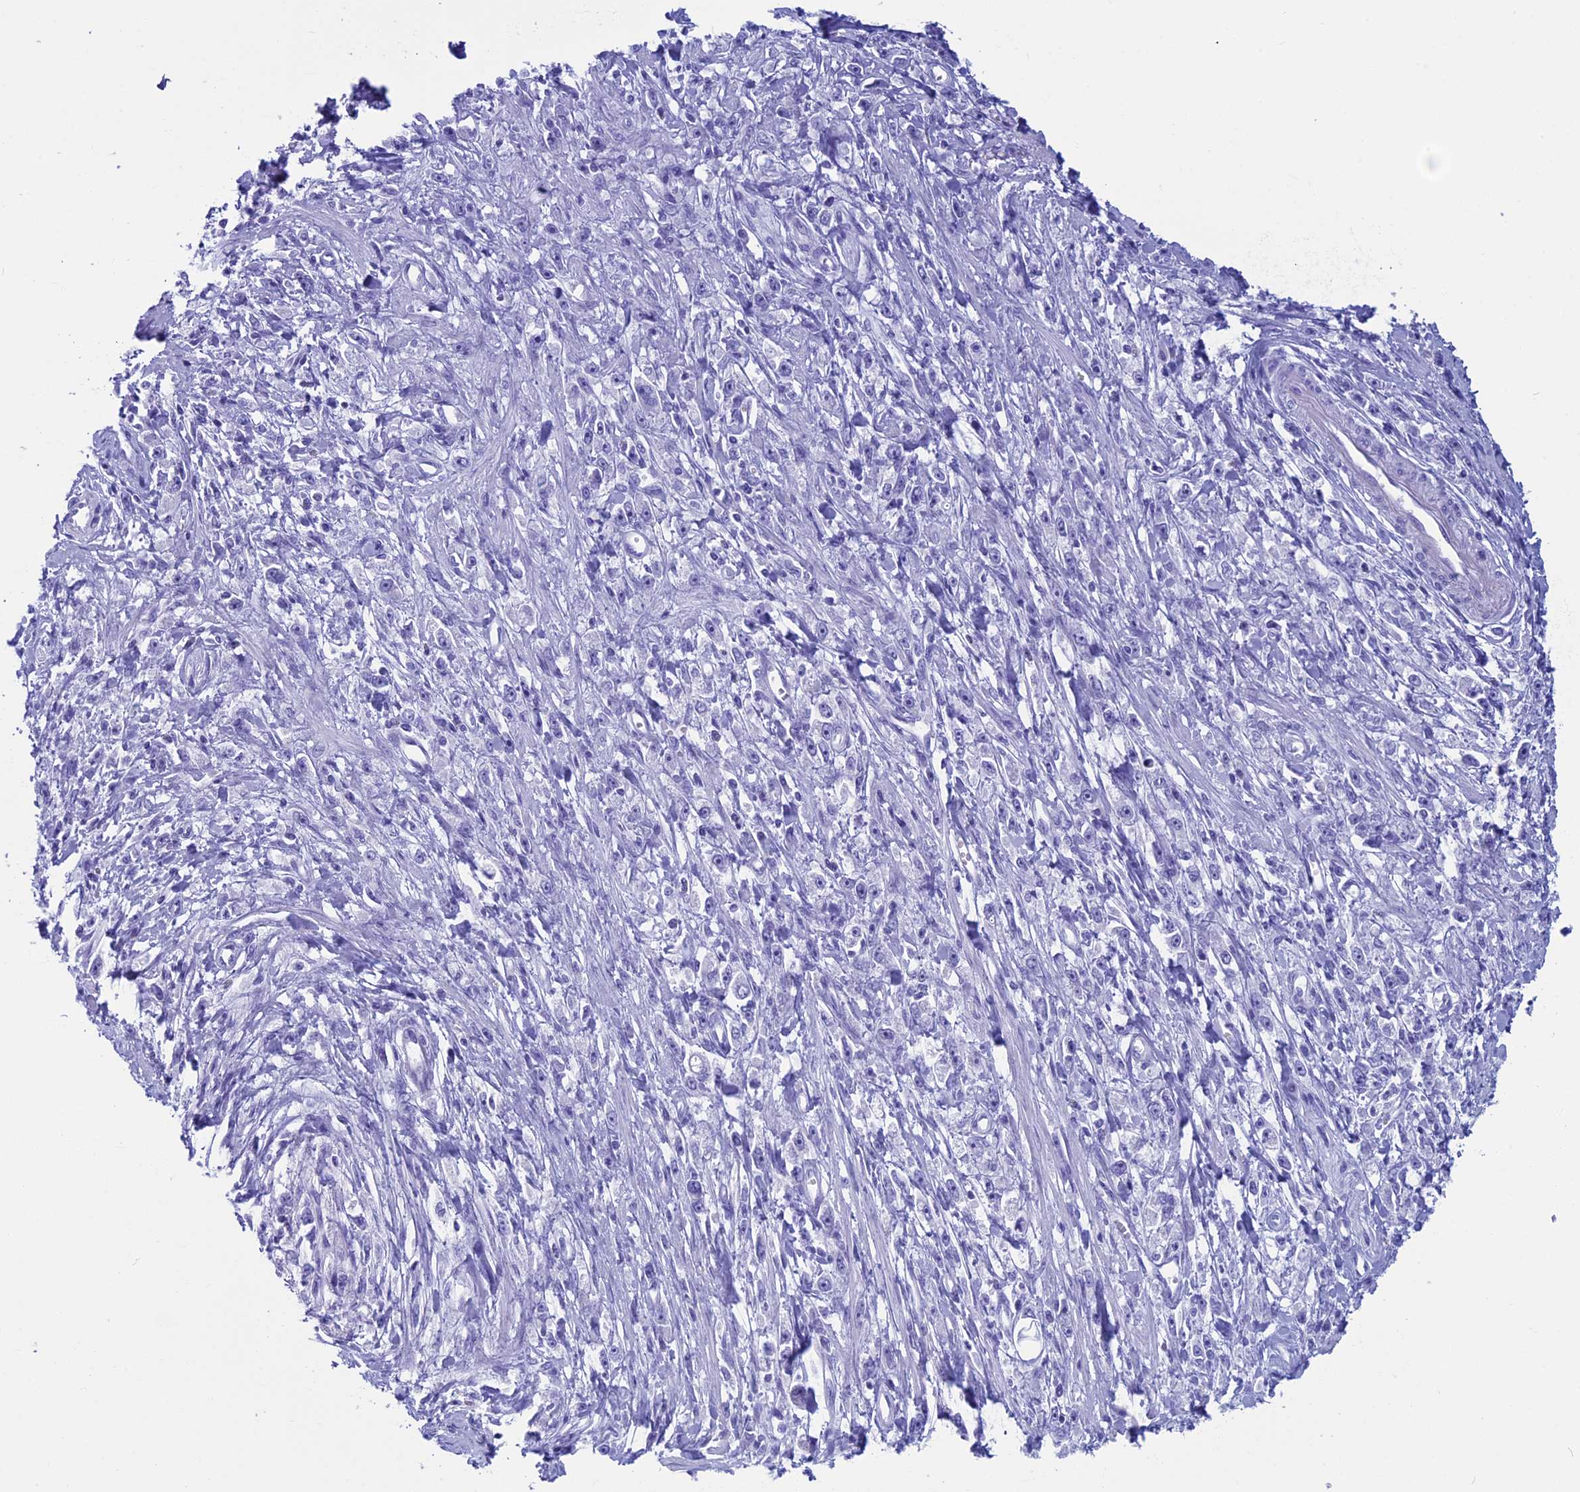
{"staining": {"intensity": "negative", "quantity": "none", "location": "none"}, "tissue": "stomach cancer", "cell_type": "Tumor cells", "image_type": "cancer", "snomed": [{"axis": "morphology", "description": "Adenocarcinoma, NOS"}, {"axis": "topography", "description": "Stomach"}], "caption": "This is an immunohistochemistry micrograph of adenocarcinoma (stomach). There is no expression in tumor cells.", "gene": "FAM169A", "patient": {"sex": "female", "age": 59}}